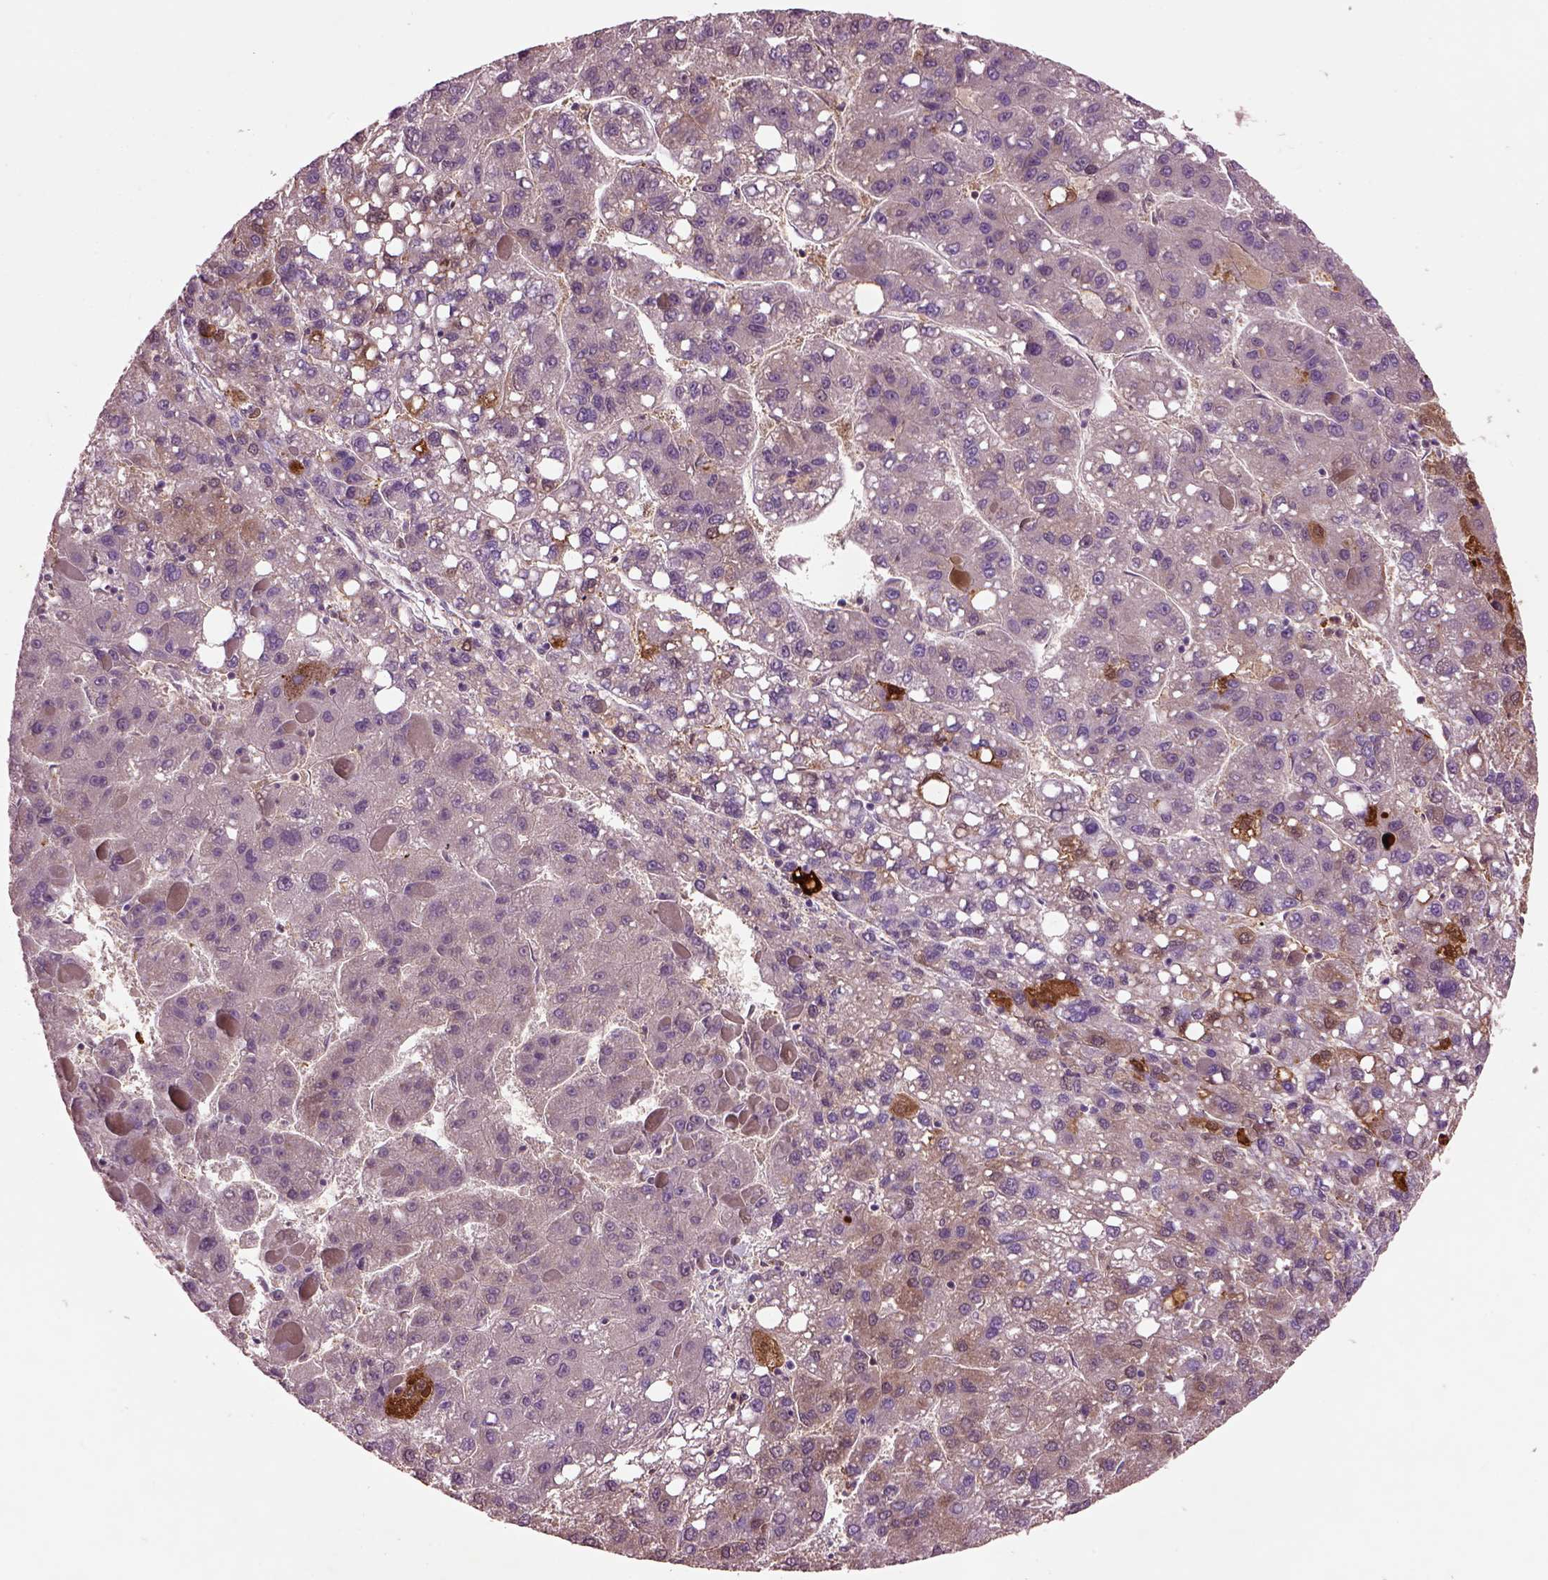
{"staining": {"intensity": "negative", "quantity": "none", "location": "none"}, "tissue": "liver cancer", "cell_type": "Tumor cells", "image_type": "cancer", "snomed": [{"axis": "morphology", "description": "Carcinoma, Hepatocellular, NOS"}, {"axis": "topography", "description": "Liver"}], "caption": "The micrograph shows no significant staining in tumor cells of liver cancer (hepatocellular carcinoma). The staining is performed using DAB brown chromogen with nuclei counter-stained in using hematoxylin.", "gene": "MDP1", "patient": {"sex": "female", "age": 82}}